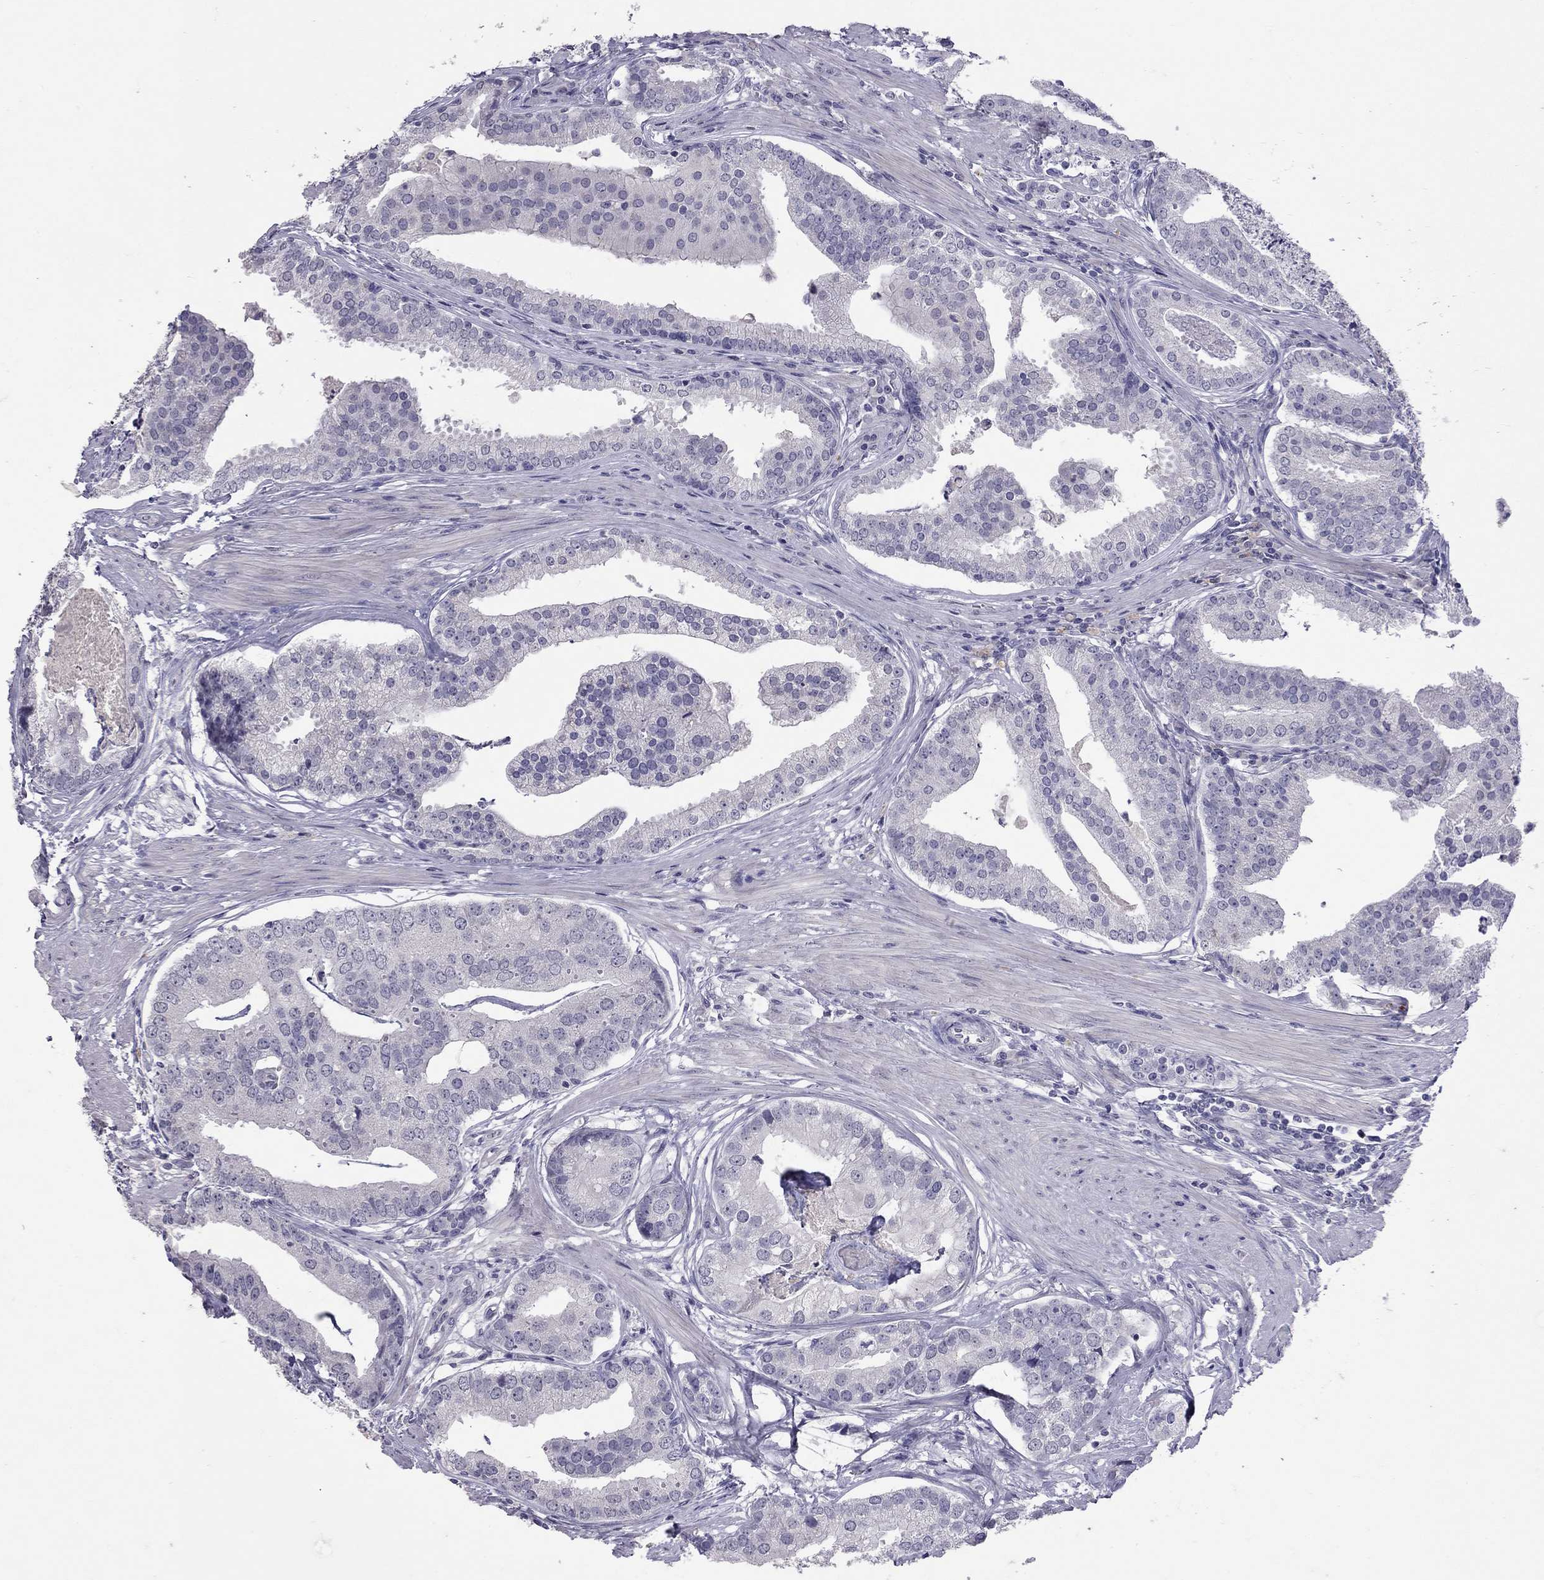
{"staining": {"intensity": "negative", "quantity": "none", "location": "none"}, "tissue": "prostate cancer", "cell_type": "Tumor cells", "image_type": "cancer", "snomed": [{"axis": "morphology", "description": "Adenocarcinoma, NOS"}, {"axis": "topography", "description": "Prostate and seminal vesicle, NOS"}, {"axis": "topography", "description": "Prostate"}], "caption": "High magnification brightfield microscopy of adenocarcinoma (prostate) stained with DAB (brown) and counterstained with hematoxylin (blue): tumor cells show no significant positivity.", "gene": "SLAMF1", "patient": {"sex": "male", "age": 44}}